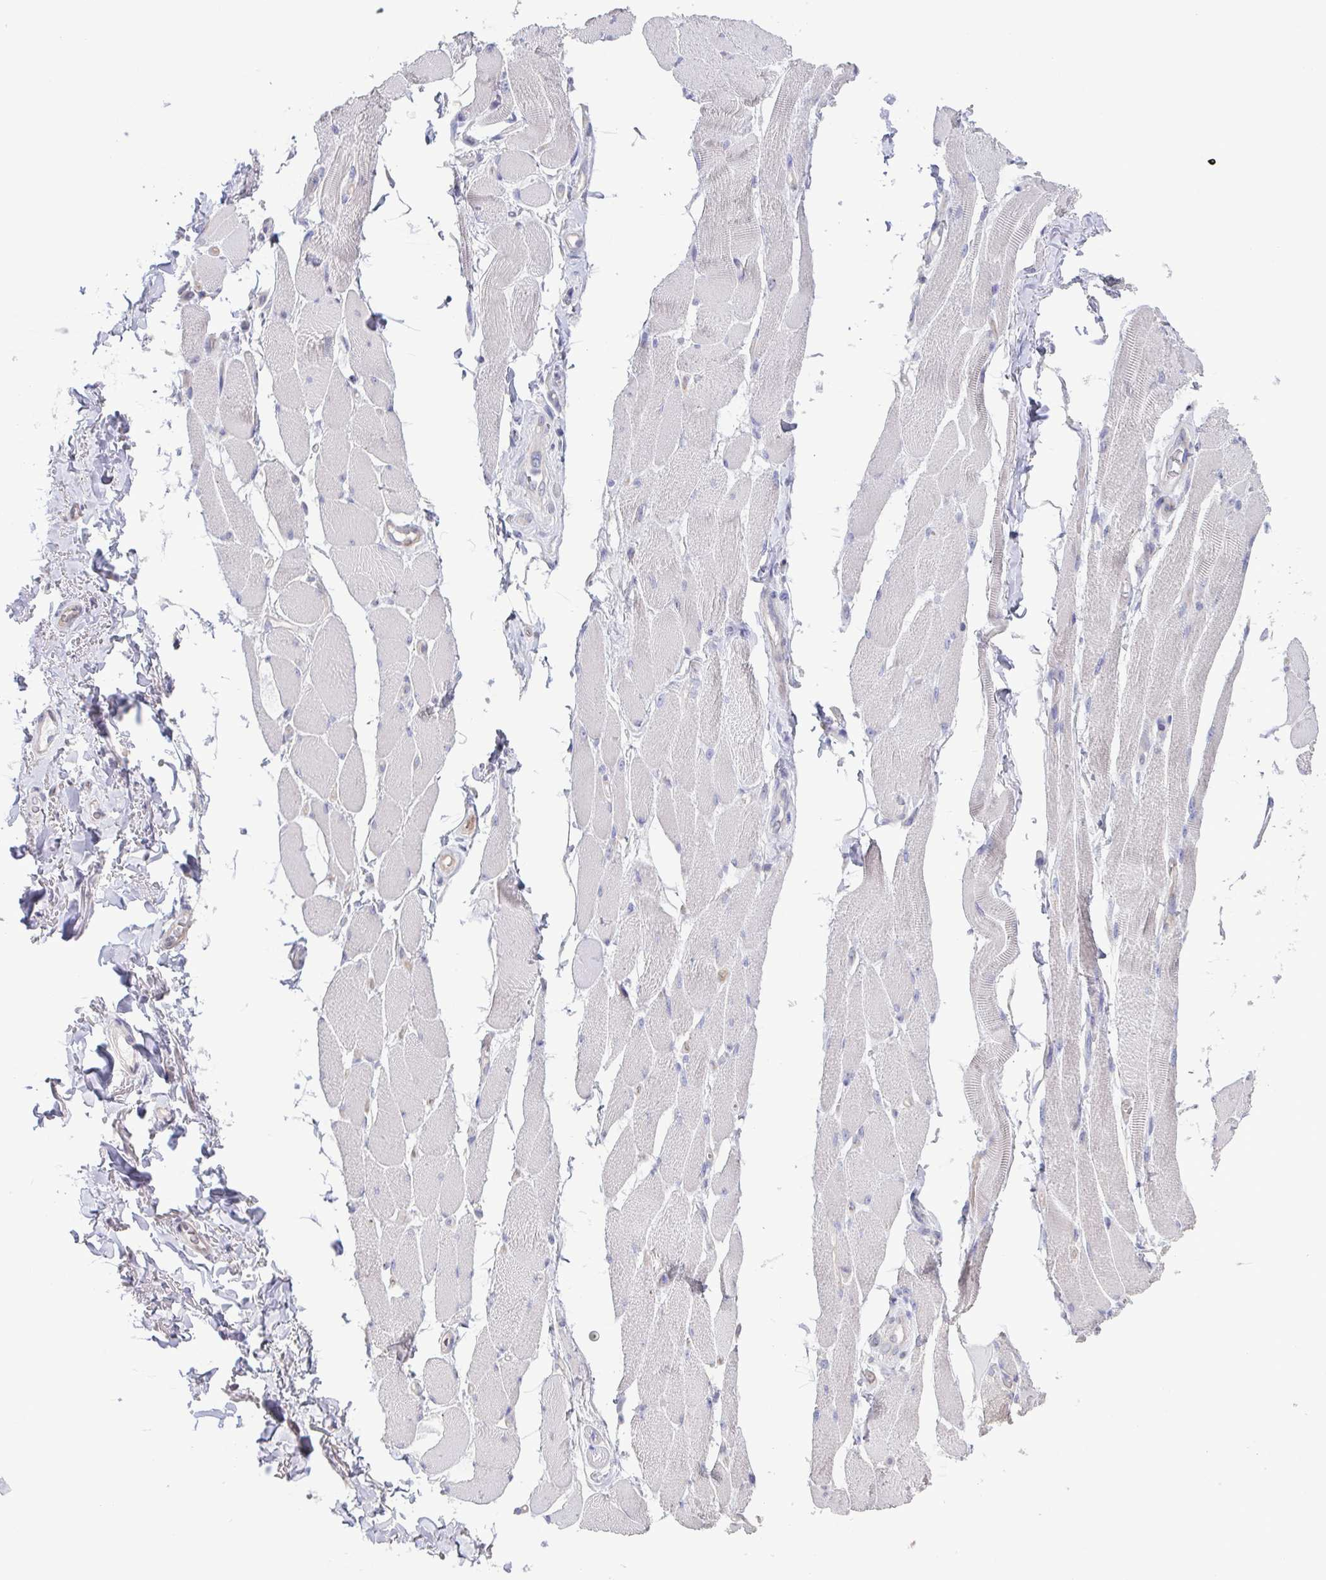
{"staining": {"intensity": "negative", "quantity": "none", "location": "none"}, "tissue": "skeletal muscle", "cell_type": "Myocytes", "image_type": "normal", "snomed": [{"axis": "morphology", "description": "Normal tissue, NOS"}, {"axis": "topography", "description": "Skeletal muscle"}, {"axis": "topography", "description": "Anal"}, {"axis": "topography", "description": "Peripheral nerve tissue"}], "caption": "IHC histopathology image of benign skeletal muscle: skeletal muscle stained with DAB (3,3'-diaminobenzidine) demonstrates no significant protein positivity in myocytes.", "gene": "GLDC", "patient": {"sex": "male", "age": 53}}